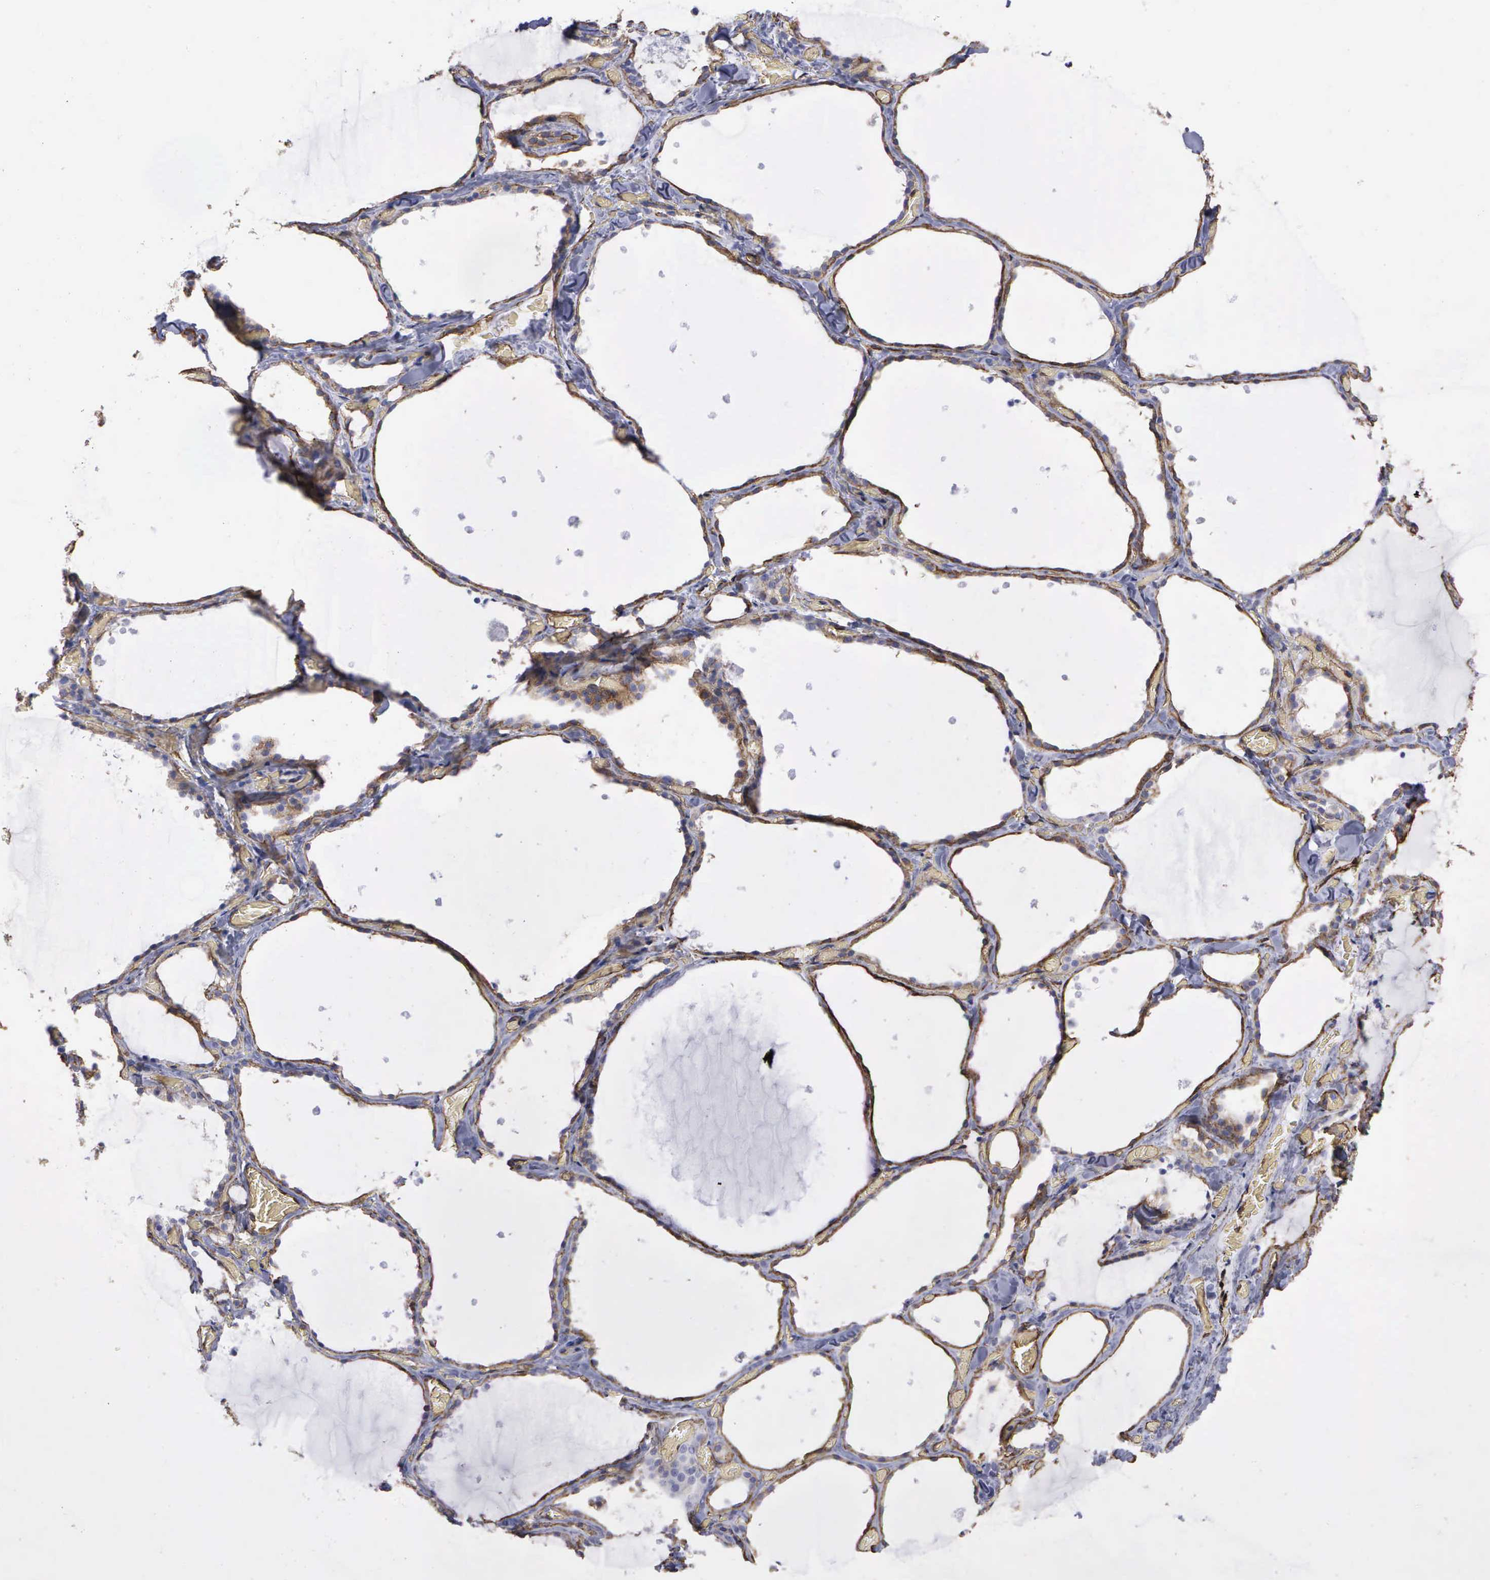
{"staining": {"intensity": "moderate", "quantity": ">75%", "location": "cytoplasmic/membranous"}, "tissue": "thyroid gland", "cell_type": "Glandular cells", "image_type": "normal", "snomed": [{"axis": "morphology", "description": "Normal tissue, NOS"}, {"axis": "topography", "description": "Thyroid gland"}], "caption": "DAB immunohistochemical staining of benign thyroid gland displays moderate cytoplasmic/membranous protein staining in about >75% of glandular cells.", "gene": "MAGEB10", "patient": {"sex": "male", "age": 34}}